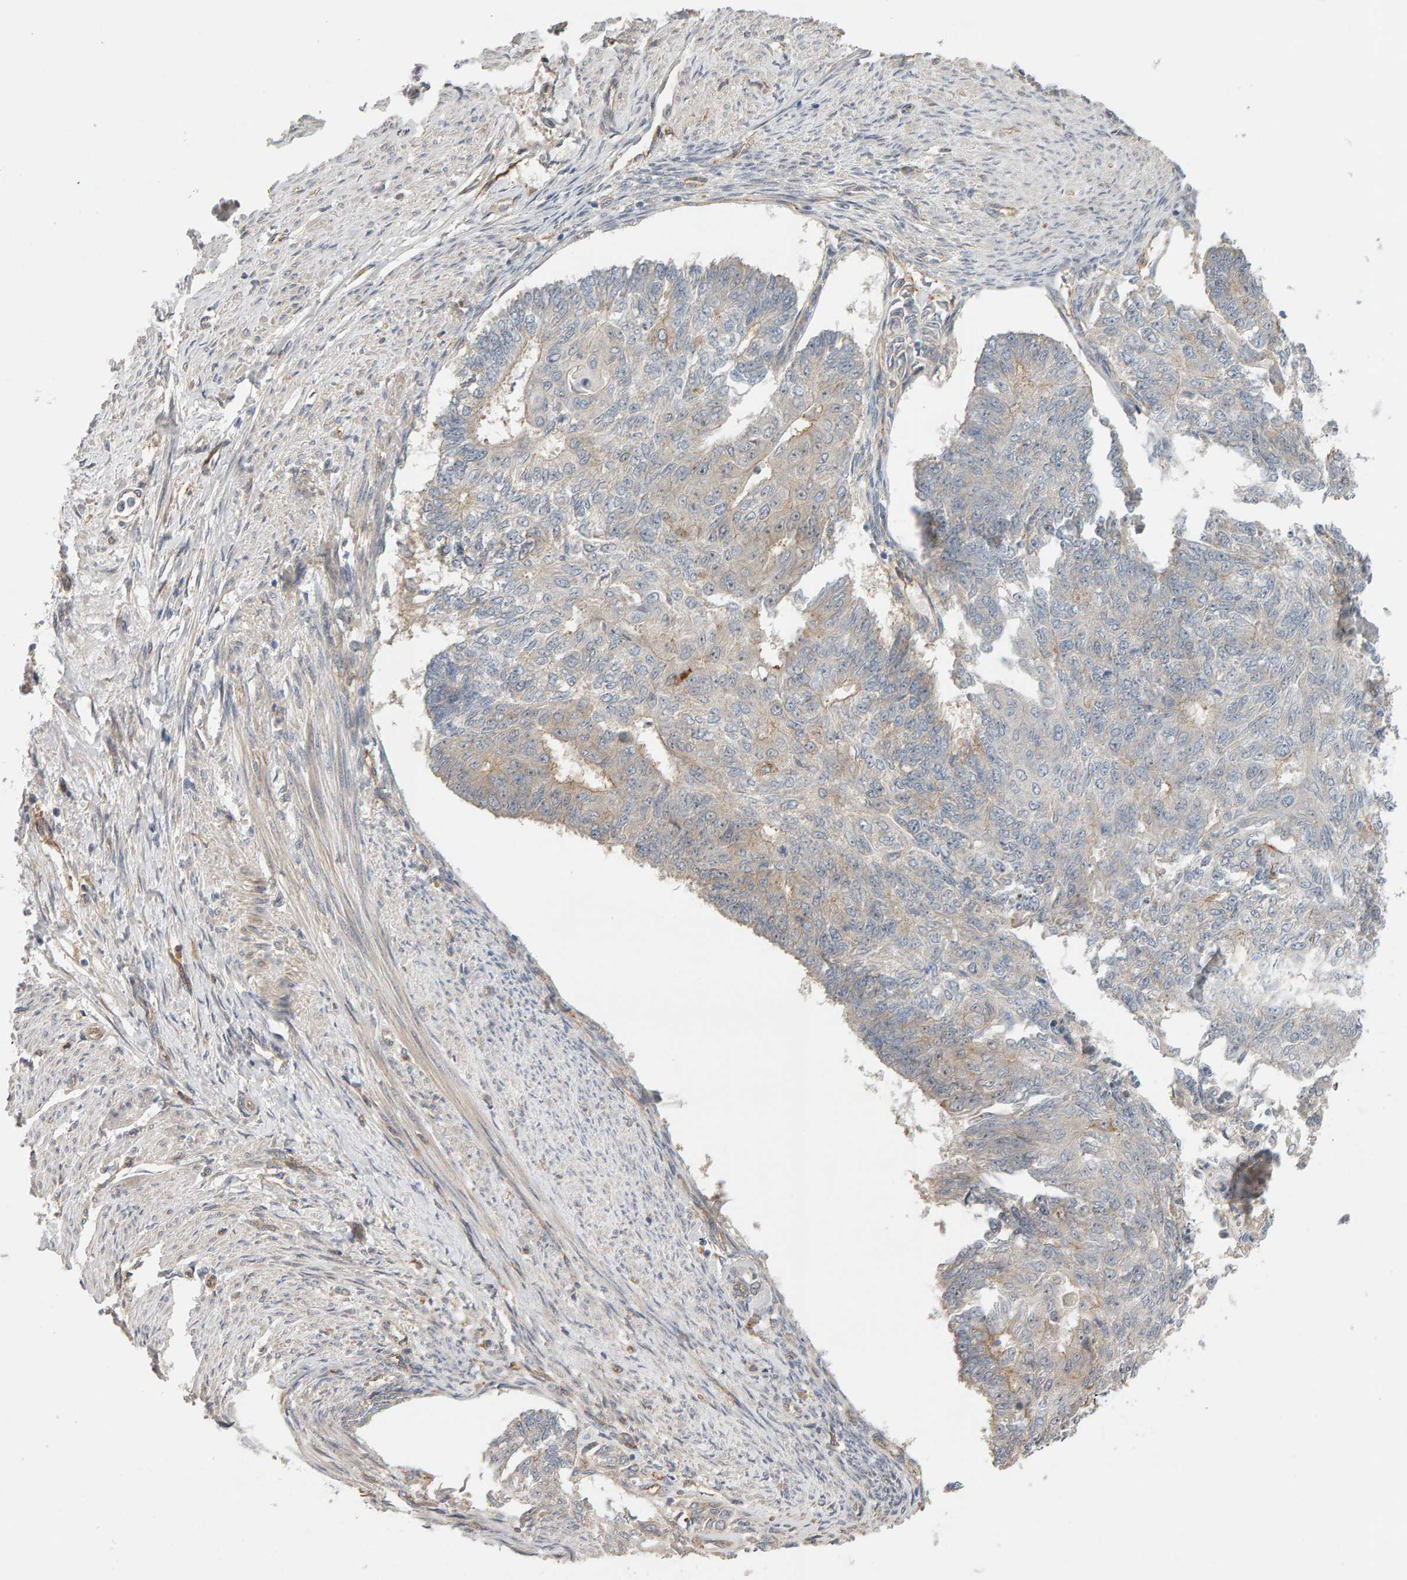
{"staining": {"intensity": "weak", "quantity": "<25%", "location": "cytoplasmic/membranous"}, "tissue": "endometrial cancer", "cell_type": "Tumor cells", "image_type": "cancer", "snomed": [{"axis": "morphology", "description": "Adenocarcinoma, NOS"}, {"axis": "topography", "description": "Endometrium"}], "caption": "This is an IHC image of endometrial cancer. There is no staining in tumor cells.", "gene": "PPP1R16A", "patient": {"sex": "female", "age": 32}}